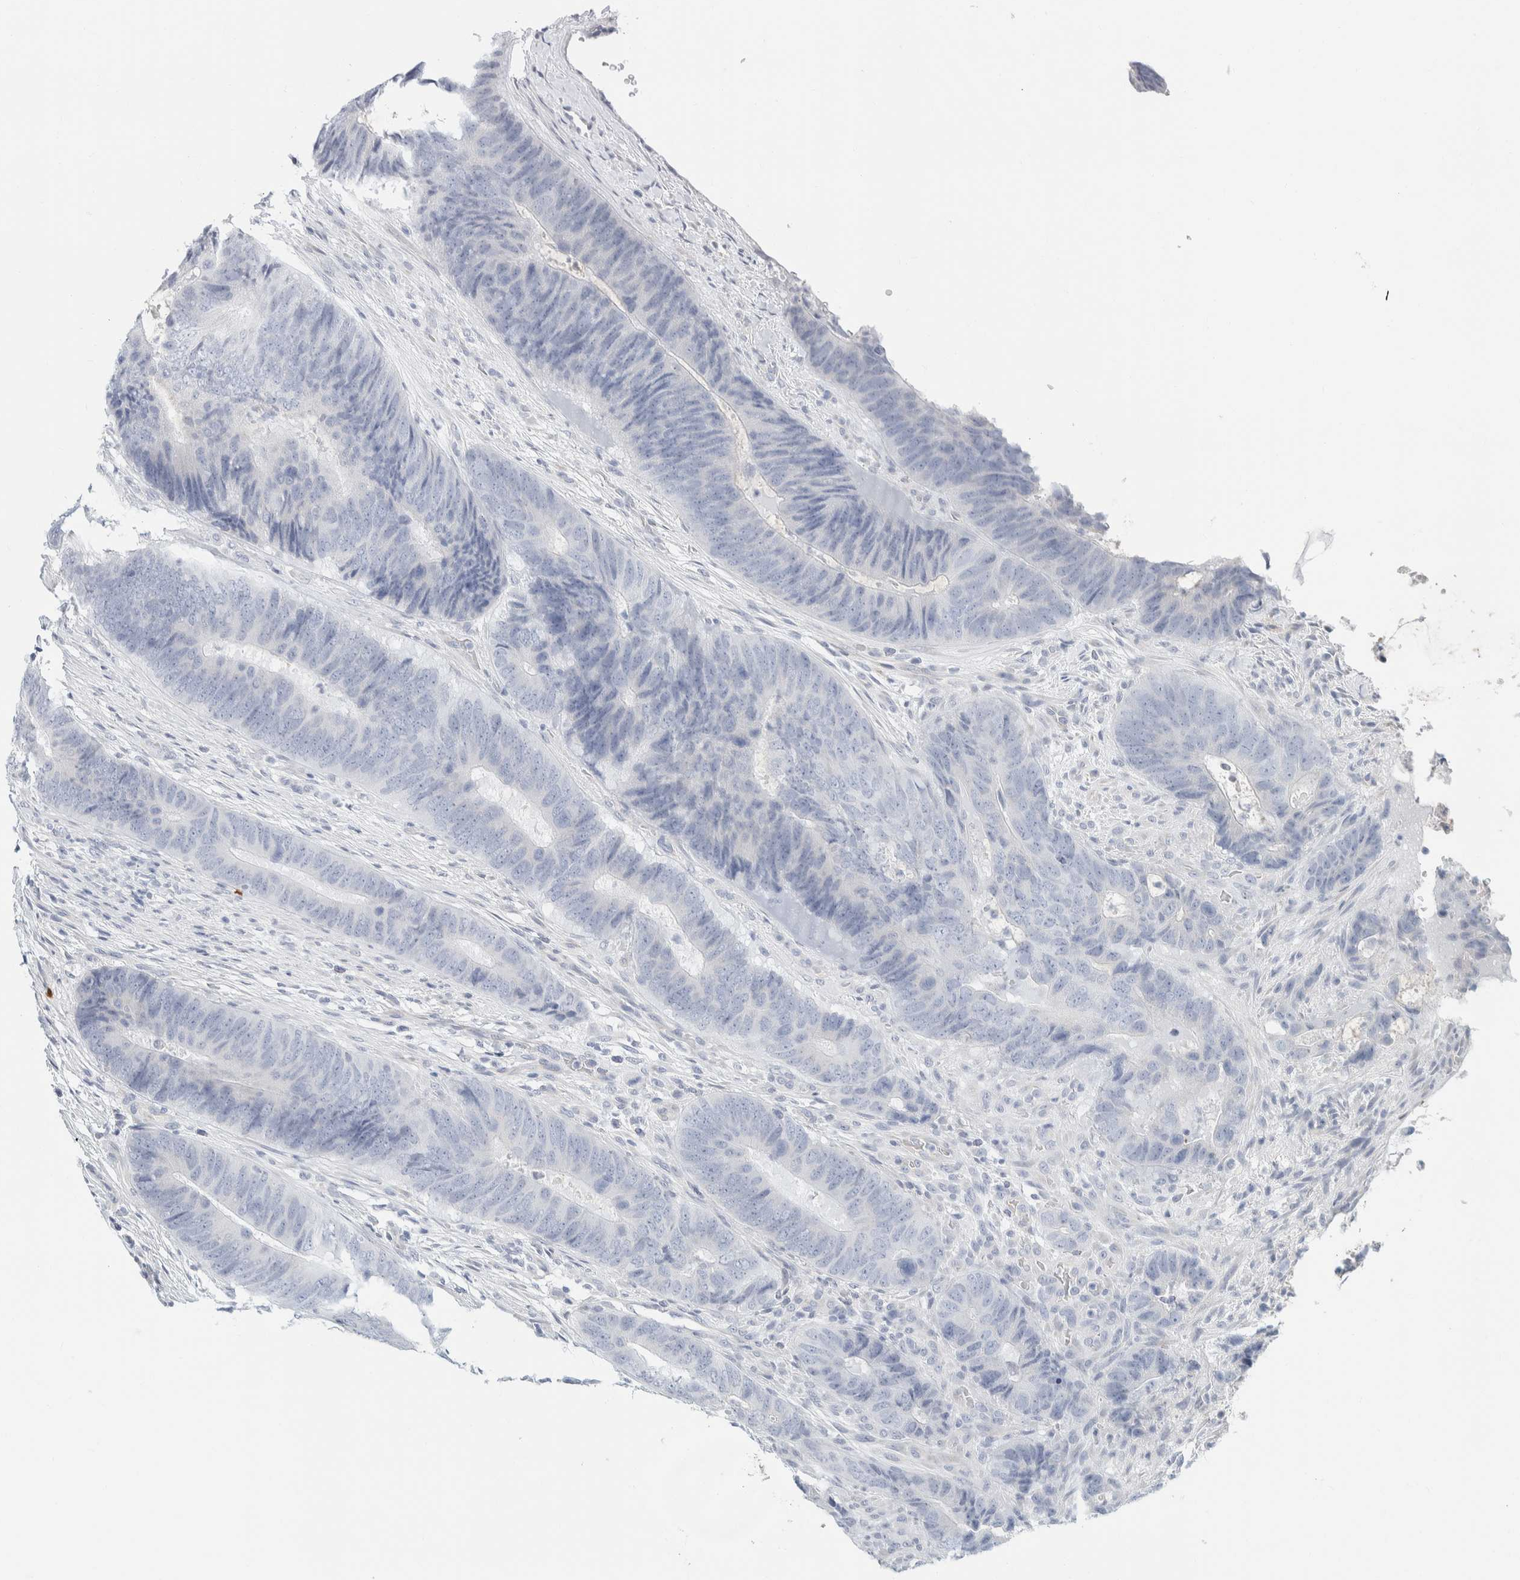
{"staining": {"intensity": "negative", "quantity": "none", "location": "none"}, "tissue": "colorectal cancer", "cell_type": "Tumor cells", "image_type": "cancer", "snomed": [{"axis": "morphology", "description": "Adenocarcinoma, NOS"}, {"axis": "topography", "description": "Colon"}], "caption": "Colorectal cancer (adenocarcinoma) stained for a protein using IHC displays no expression tumor cells.", "gene": "ARHGAP27", "patient": {"sex": "male", "age": 56}}